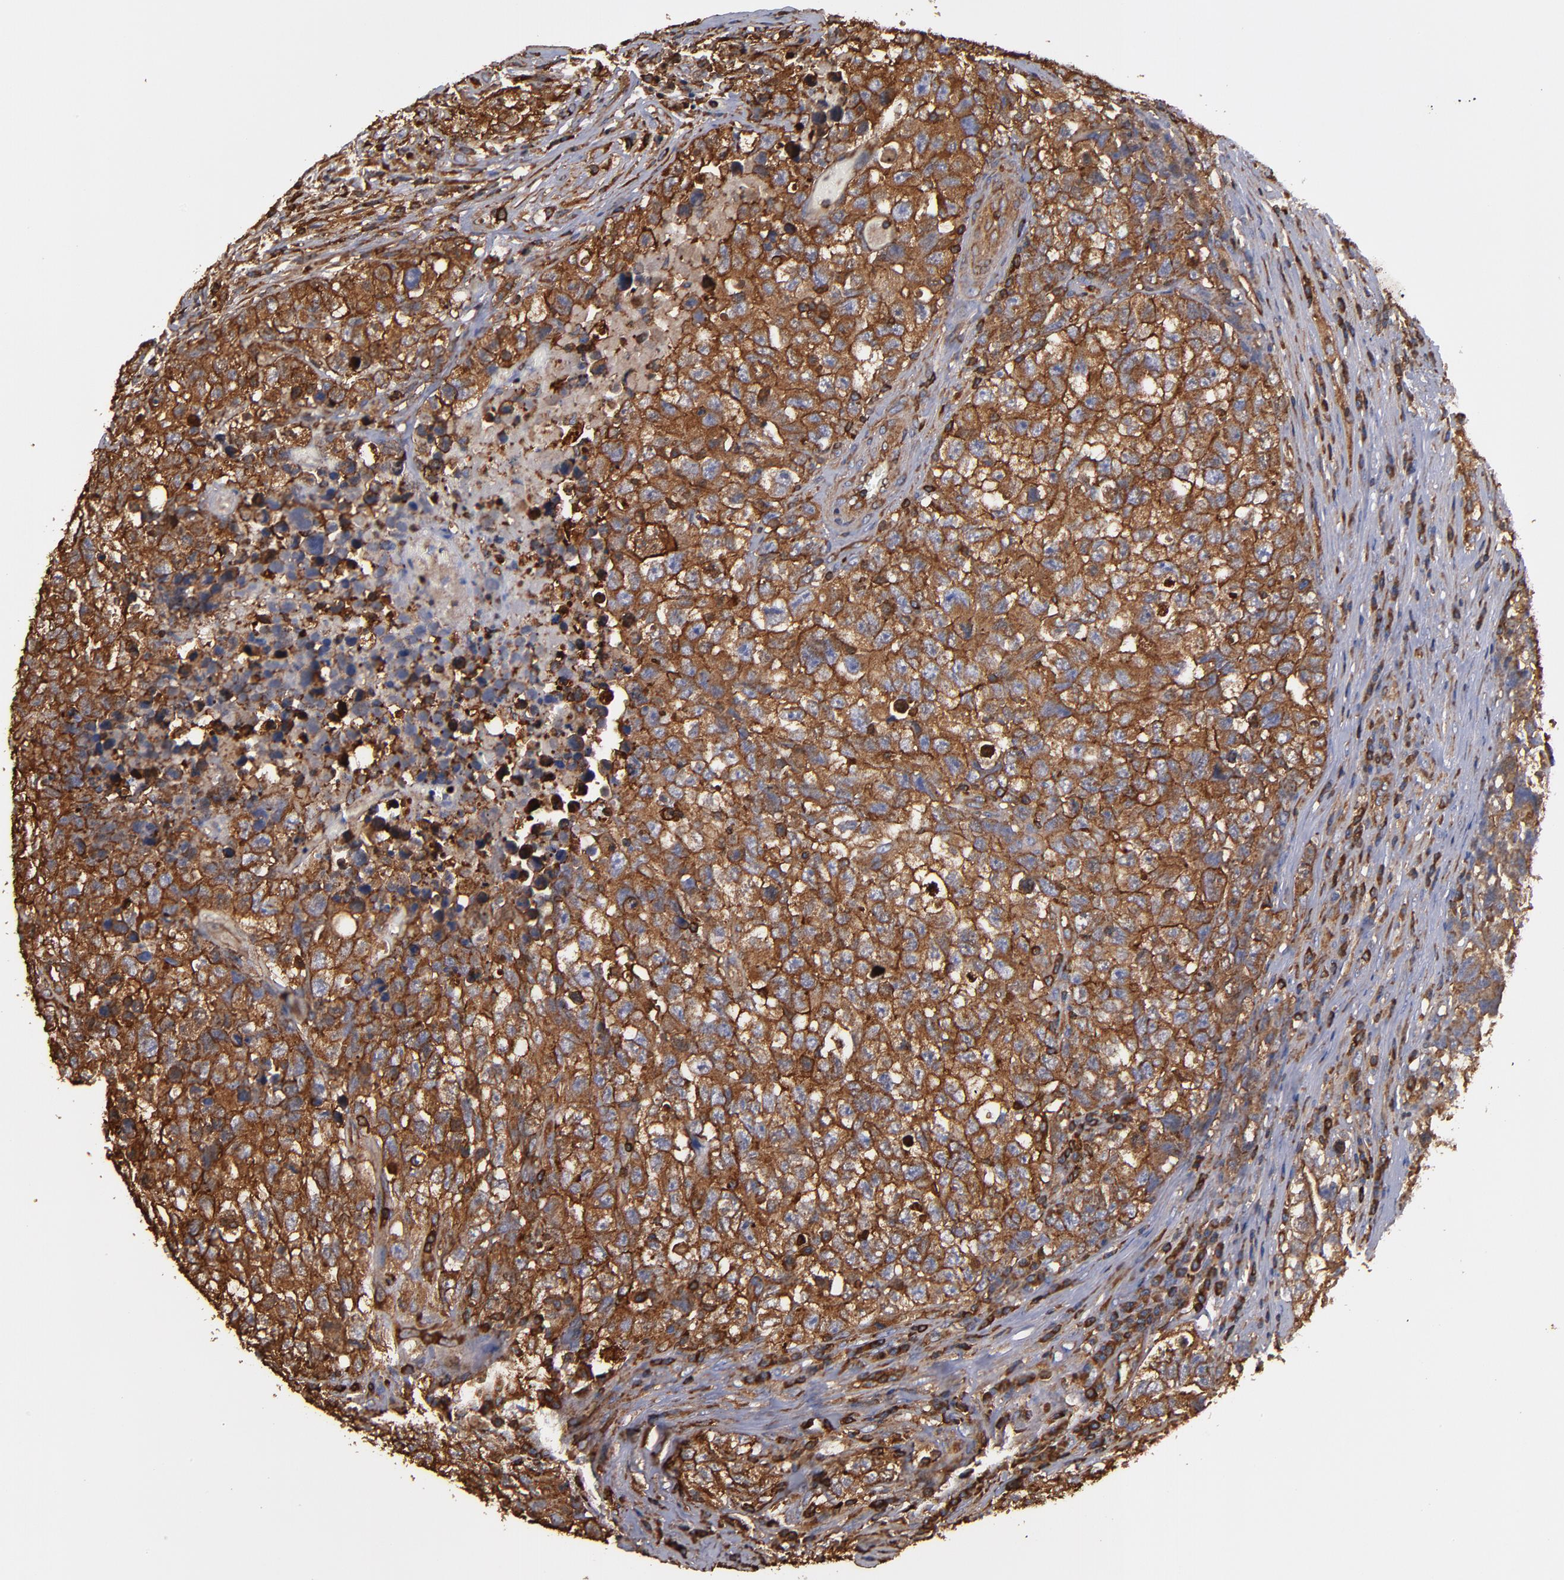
{"staining": {"intensity": "moderate", "quantity": ">75%", "location": "cytoplasmic/membranous"}, "tissue": "testis cancer", "cell_type": "Tumor cells", "image_type": "cancer", "snomed": [{"axis": "morphology", "description": "Carcinoma, Embryonal, NOS"}, {"axis": "topography", "description": "Testis"}], "caption": "Human testis cancer stained for a protein (brown) displays moderate cytoplasmic/membranous positive staining in about >75% of tumor cells.", "gene": "ACTN4", "patient": {"sex": "male", "age": 31}}